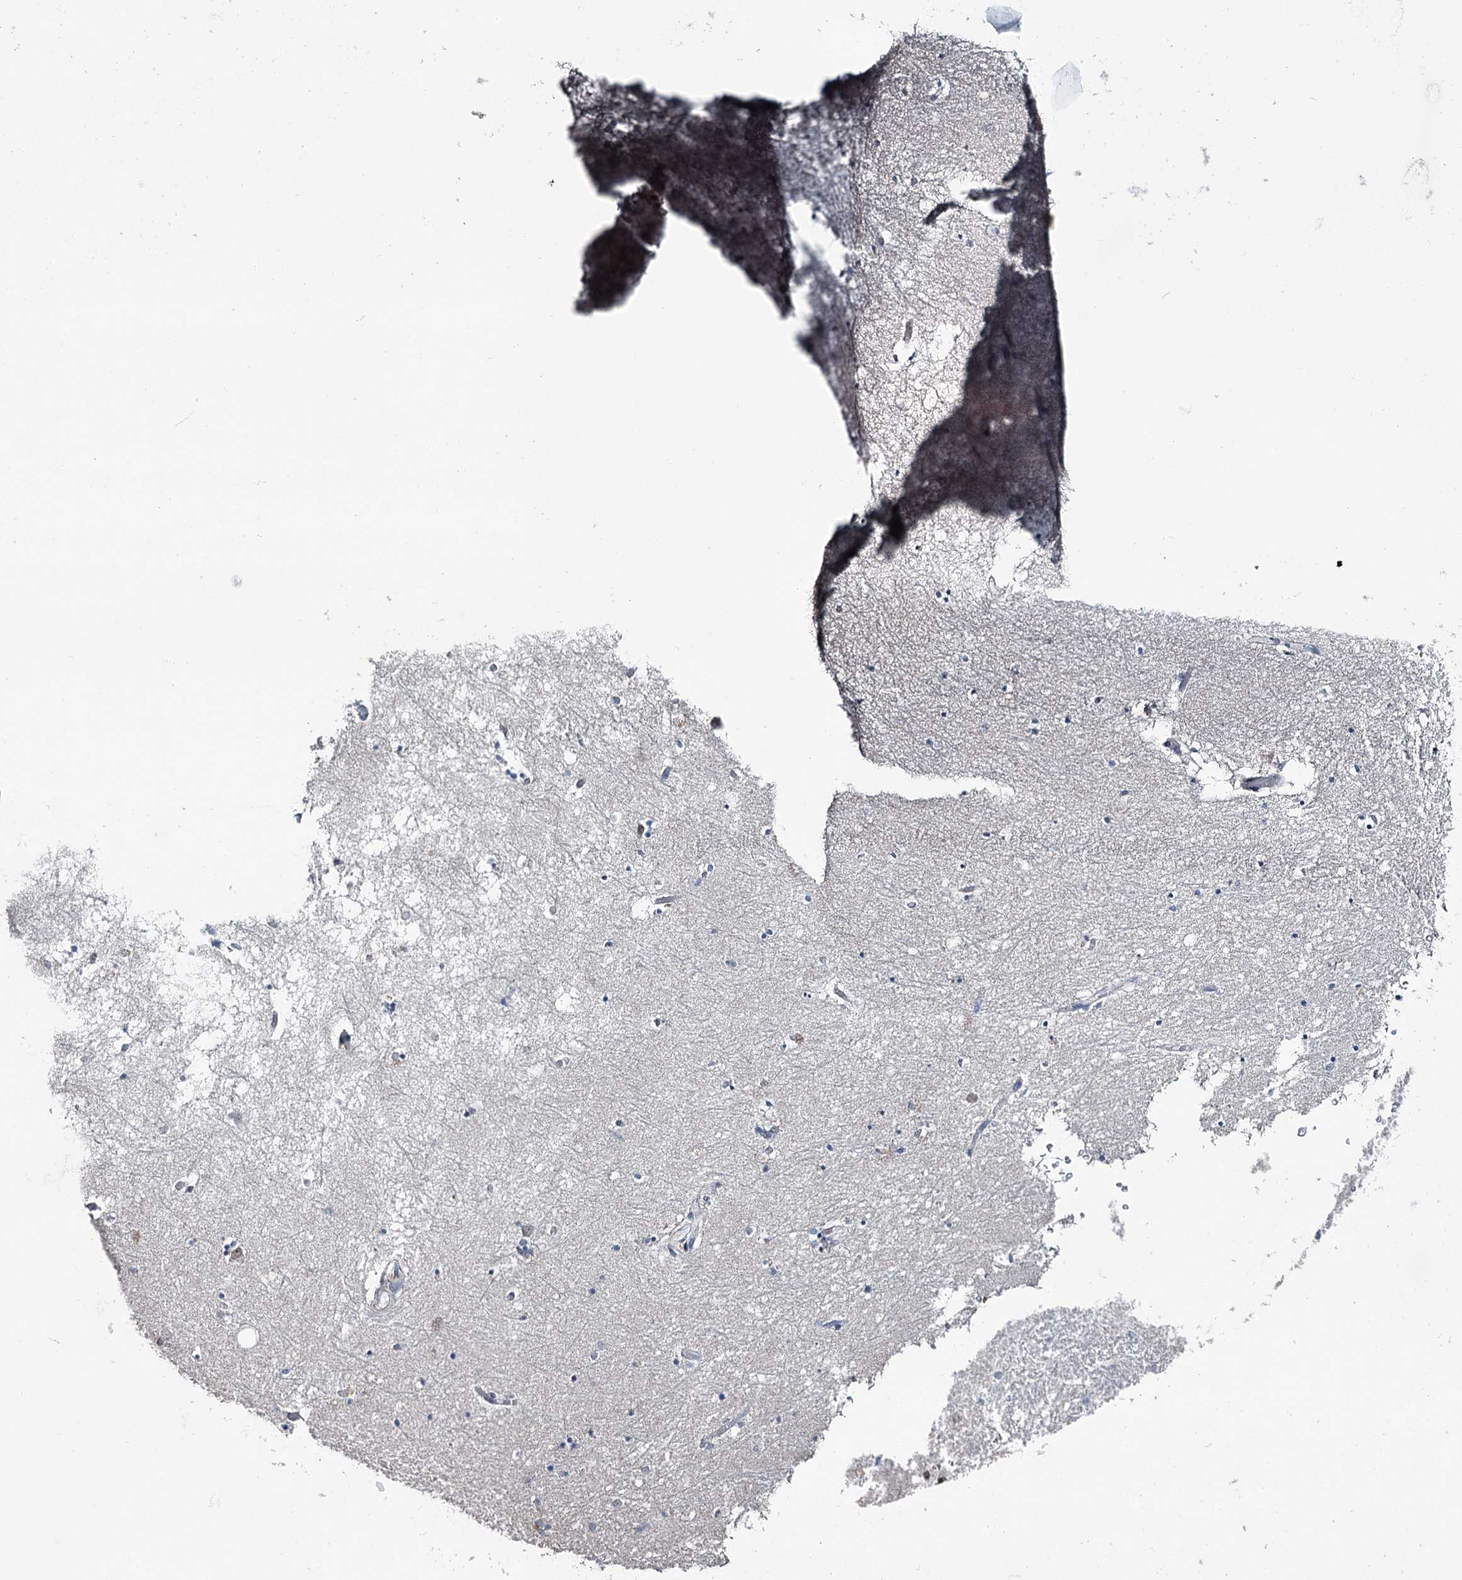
{"staining": {"intensity": "negative", "quantity": "none", "location": "none"}, "tissue": "hippocampus", "cell_type": "Glial cells", "image_type": "normal", "snomed": [{"axis": "morphology", "description": "Normal tissue, NOS"}, {"axis": "topography", "description": "Hippocampus"}], "caption": "High magnification brightfield microscopy of normal hippocampus stained with DAB (brown) and counterstained with hematoxylin (blue): glial cells show no significant positivity. The staining is performed using DAB (3,3'-diaminobenzidine) brown chromogen with nuclei counter-stained in using hematoxylin.", "gene": "FAM120B", "patient": {"sex": "male", "age": 70}}